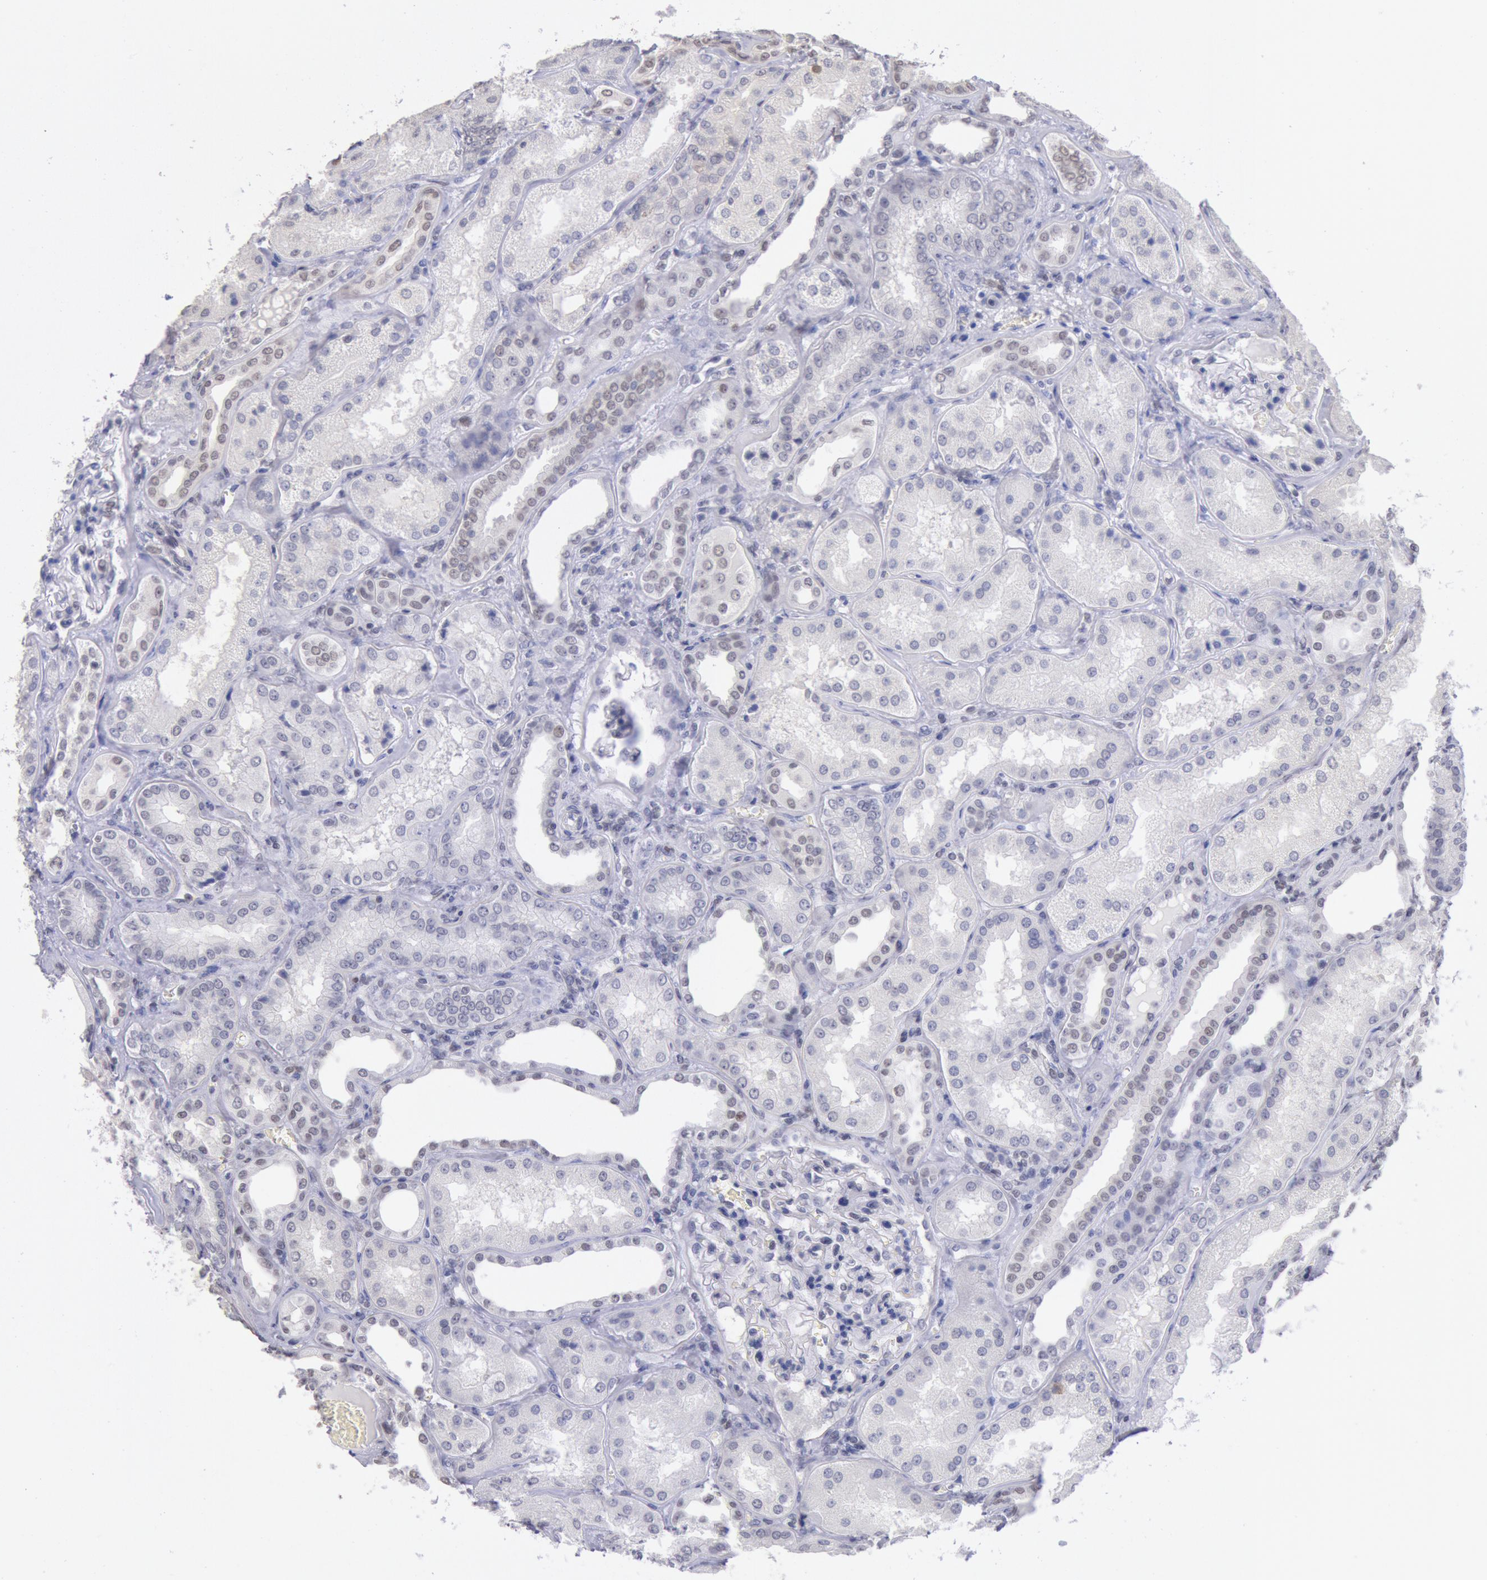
{"staining": {"intensity": "negative", "quantity": "none", "location": "none"}, "tissue": "kidney", "cell_type": "Cells in glomeruli", "image_type": "normal", "snomed": [{"axis": "morphology", "description": "Normal tissue, NOS"}, {"axis": "topography", "description": "Kidney"}], "caption": "An immunohistochemistry (IHC) image of normal kidney is shown. There is no staining in cells in glomeruli of kidney. (Brightfield microscopy of DAB (3,3'-diaminobenzidine) immunohistochemistry at high magnification).", "gene": "MYH6", "patient": {"sex": "female", "age": 56}}